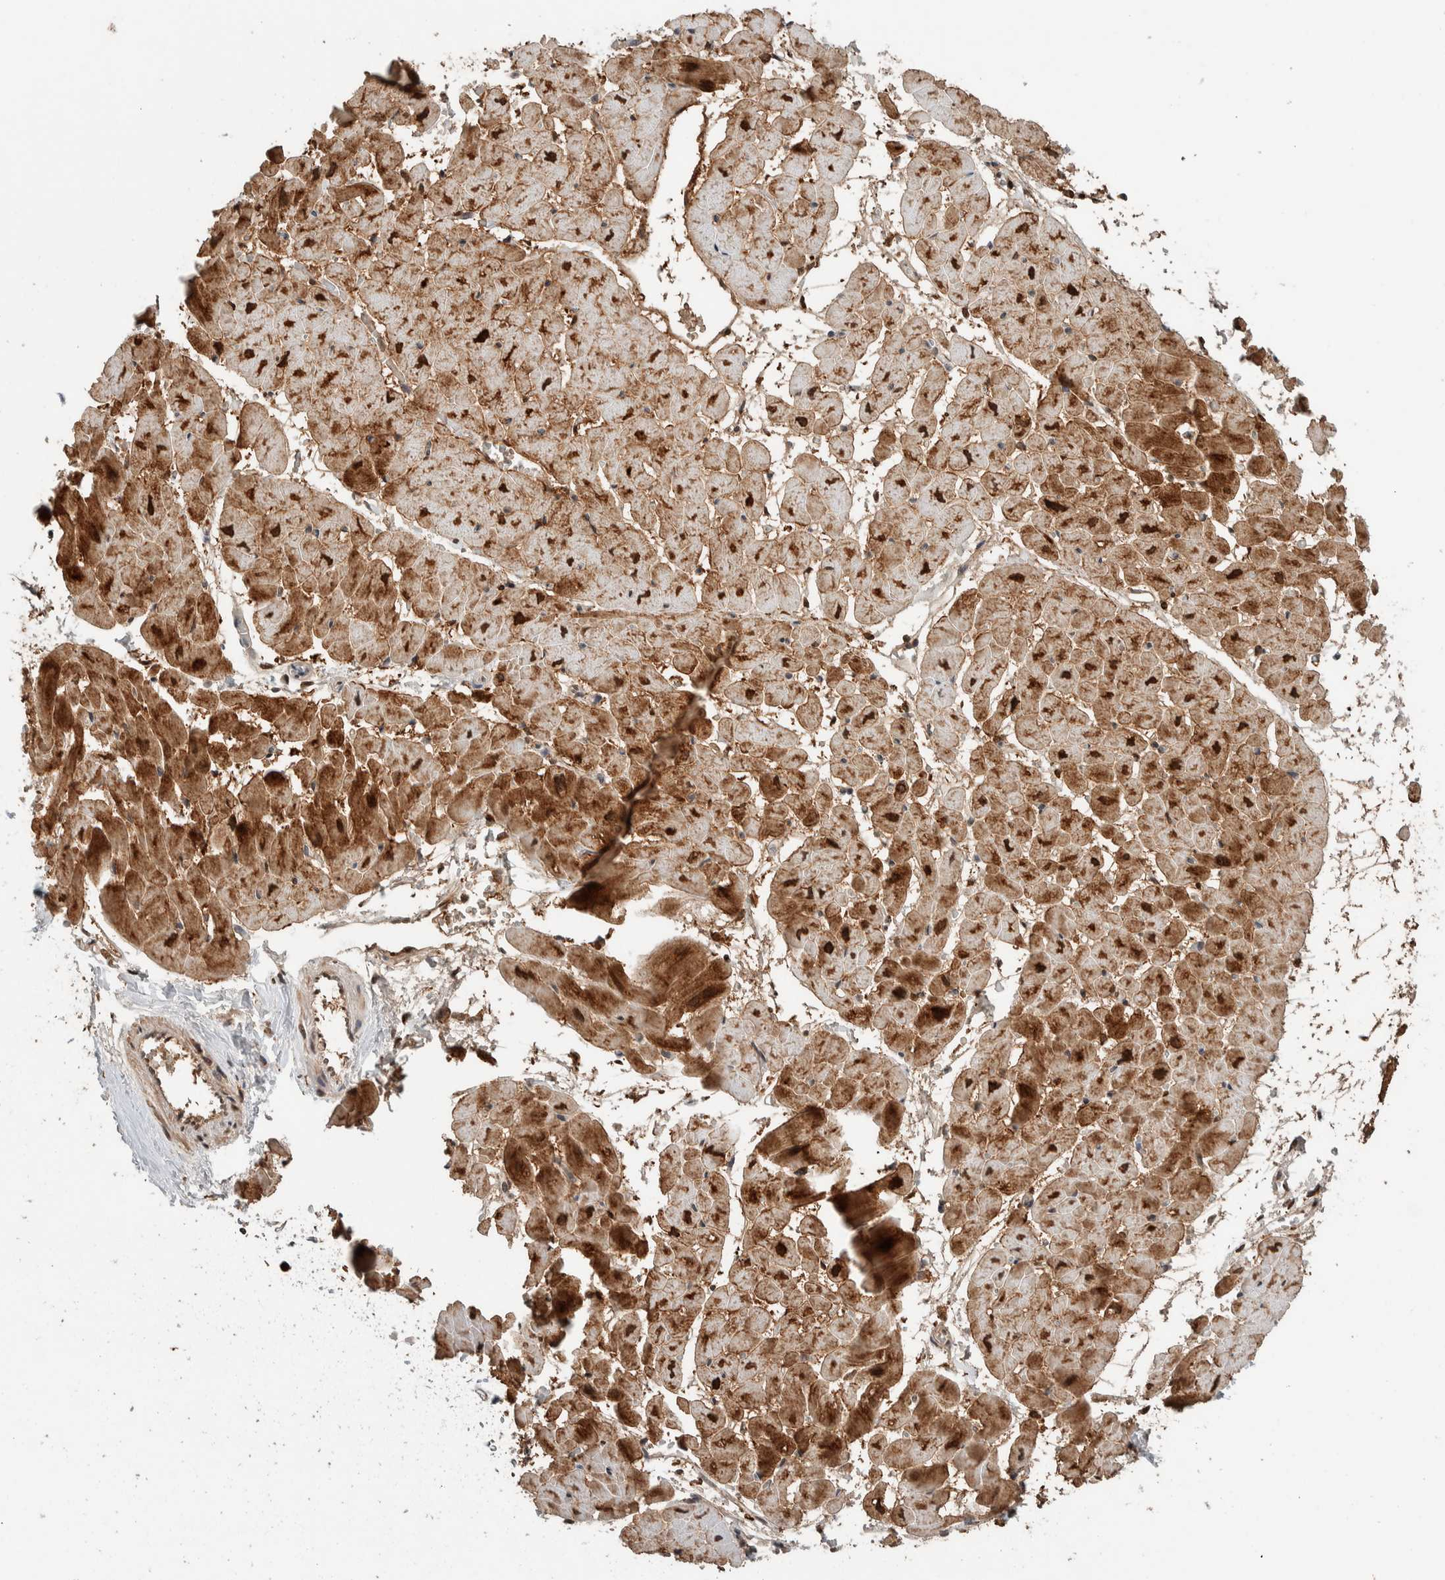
{"staining": {"intensity": "strong", "quantity": ">75%", "location": "cytoplasmic/membranous,nuclear"}, "tissue": "heart muscle", "cell_type": "Cardiomyocytes", "image_type": "normal", "snomed": [{"axis": "morphology", "description": "Normal tissue, NOS"}, {"axis": "topography", "description": "Heart"}], "caption": "Immunohistochemistry (IHC) of benign heart muscle demonstrates high levels of strong cytoplasmic/membranous,nuclear expression in about >75% of cardiomyocytes.", "gene": "TNRC18", "patient": {"sex": "male", "age": 45}}